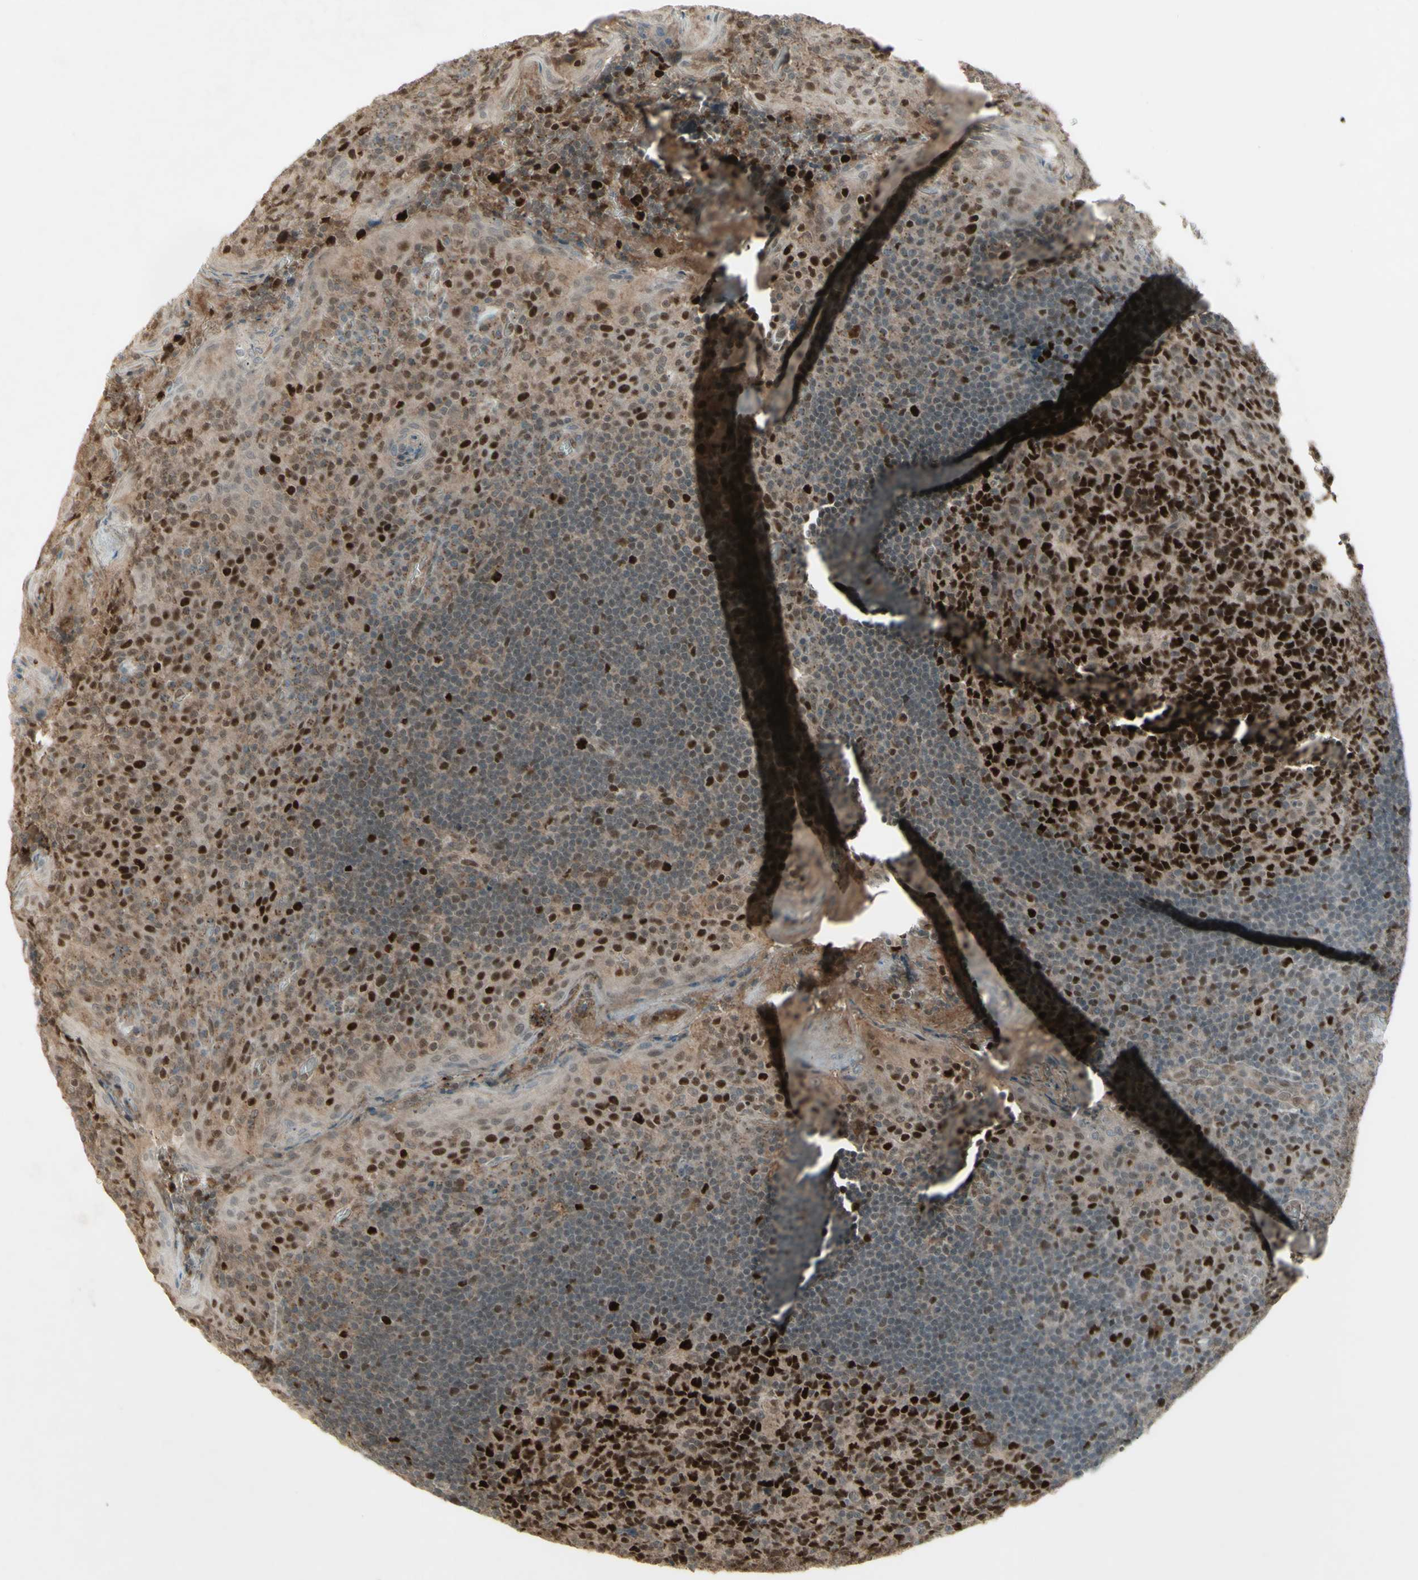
{"staining": {"intensity": "strong", "quantity": ">75%", "location": "nuclear"}, "tissue": "tonsil", "cell_type": "Germinal center cells", "image_type": "normal", "snomed": [{"axis": "morphology", "description": "Normal tissue, NOS"}, {"axis": "topography", "description": "Tonsil"}], "caption": "A histopathology image of human tonsil stained for a protein shows strong nuclear brown staining in germinal center cells.", "gene": "MSH6", "patient": {"sex": "male", "age": 17}}